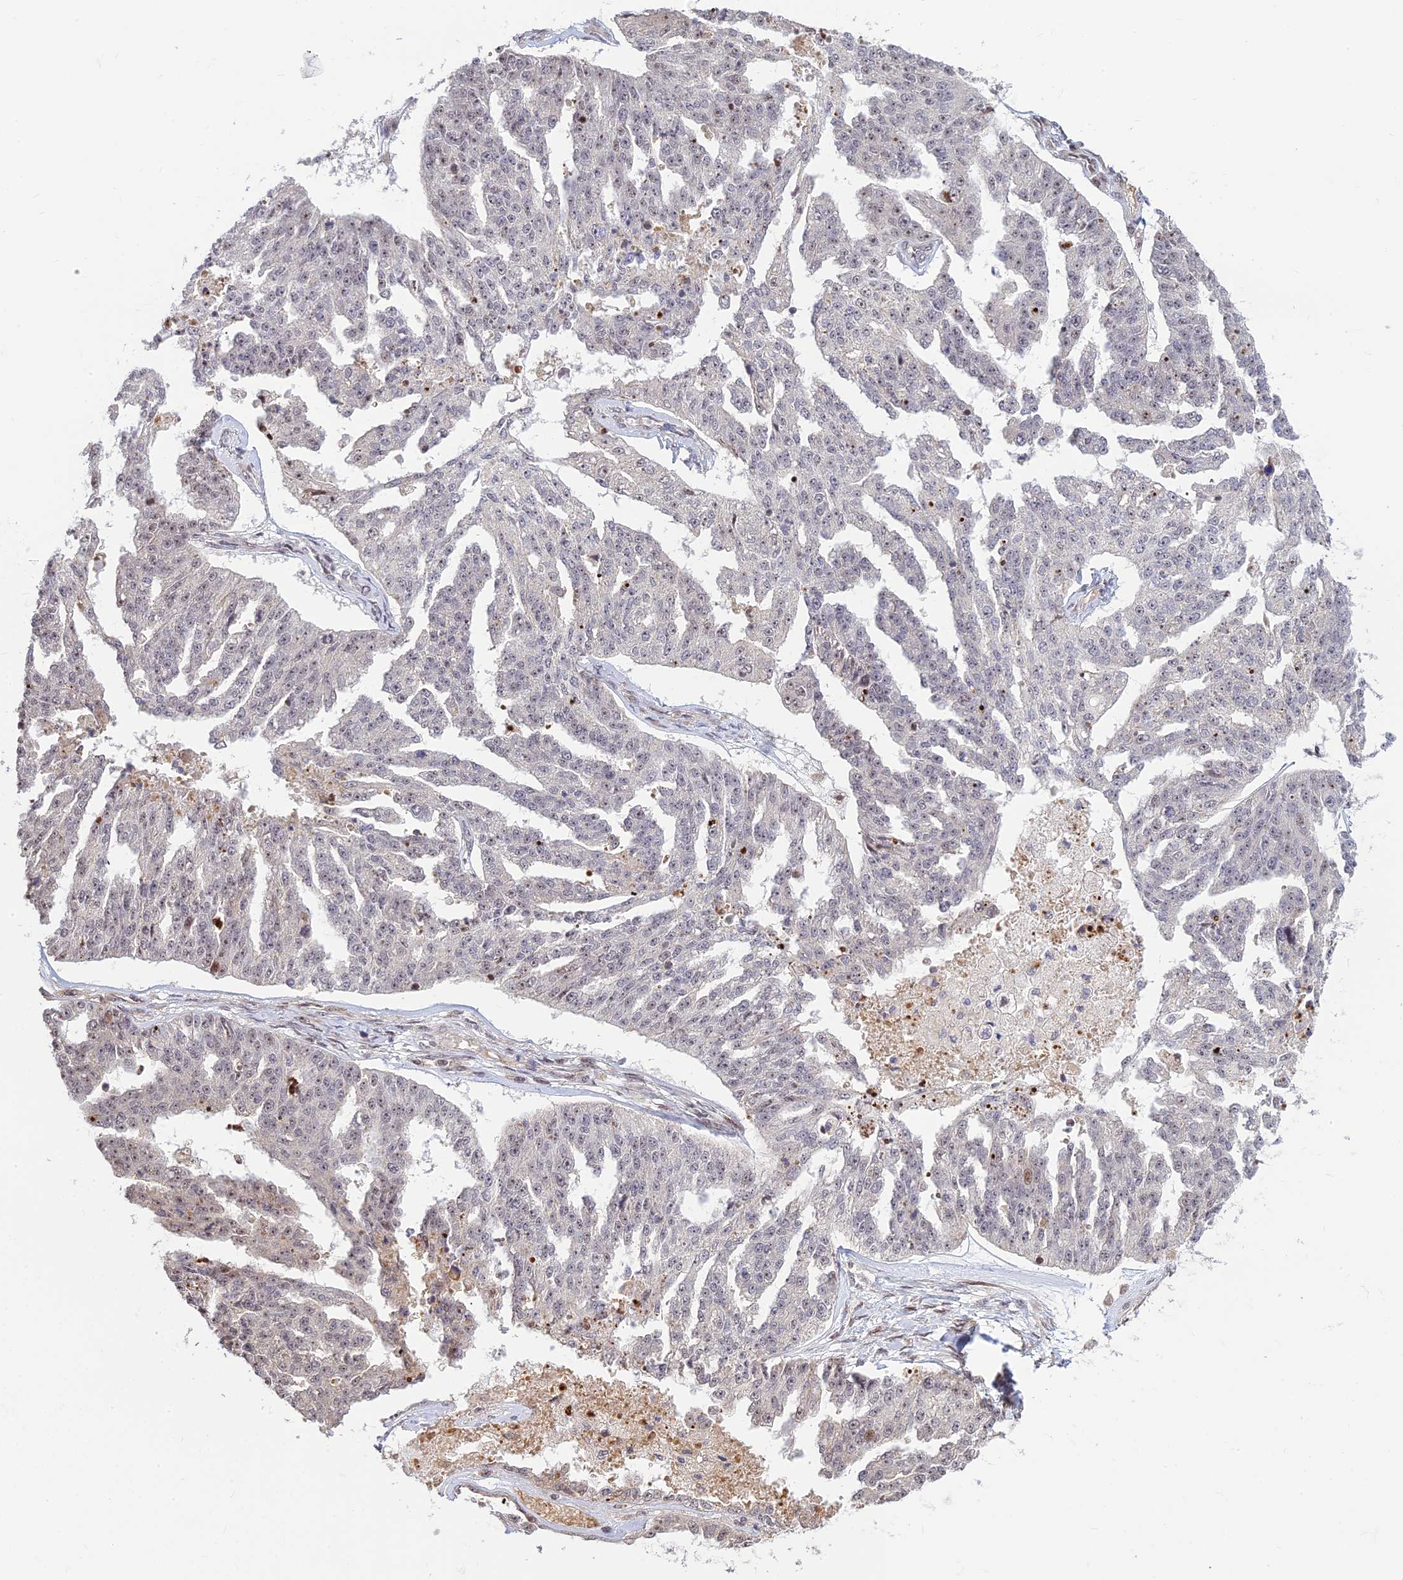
{"staining": {"intensity": "moderate", "quantity": "<25%", "location": "nuclear"}, "tissue": "ovarian cancer", "cell_type": "Tumor cells", "image_type": "cancer", "snomed": [{"axis": "morphology", "description": "Cystadenocarcinoma, serous, NOS"}, {"axis": "topography", "description": "Ovary"}], "caption": "Immunohistochemistry (DAB) staining of human serous cystadenocarcinoma (ovarian) exhibits moderate nuclear protein expression in about <25% of tumor cells. (DAB (3,3'-diaminobenzidine) IHC, brown staining for protein, blue staining for nuclei).", "gene": "UFSP2", "patient": {"sex": "female", "age": 58}}